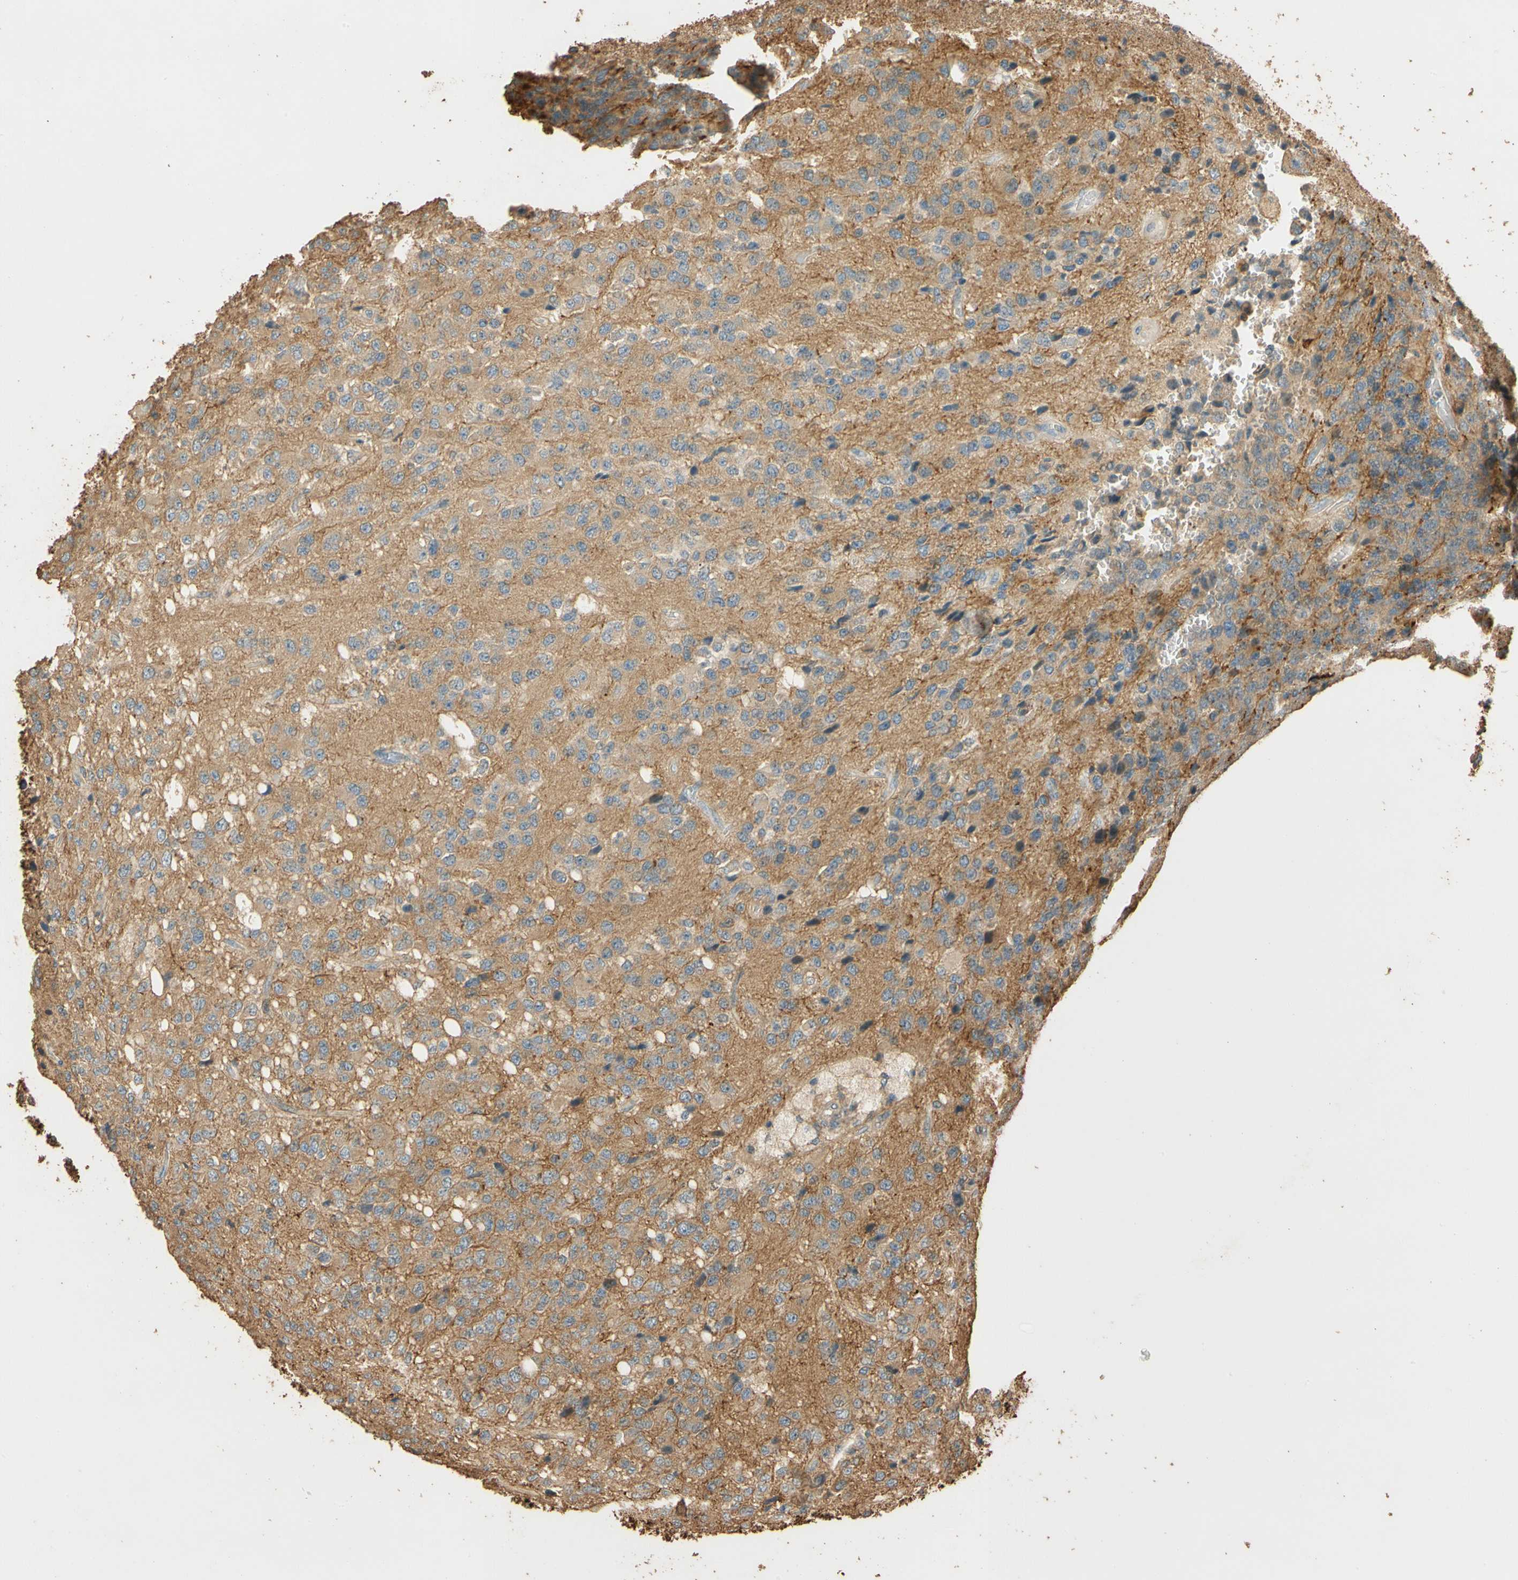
{"staining": {"intensity": "negative", "quantity": "none", "location": "none"}, "tissue": "glioma", "cell_type": "Tumor cells", "image_type": "cancer", "snomed": [{"axis": "morphology", "description": "Glioma, malignant, High grade"}, {"axis": "topography", "description": "pancreas cauda"}], "caption": "Immunohistochemistry micrograph of glioma stained for a protein (brown), which demonstrates no positivity in tumor cells. (Brightfield microscopy of DAB immunohistochemistry at high magnification).", "gene": "MGRN1", "patient": {"sex": "male", "age": 60}}